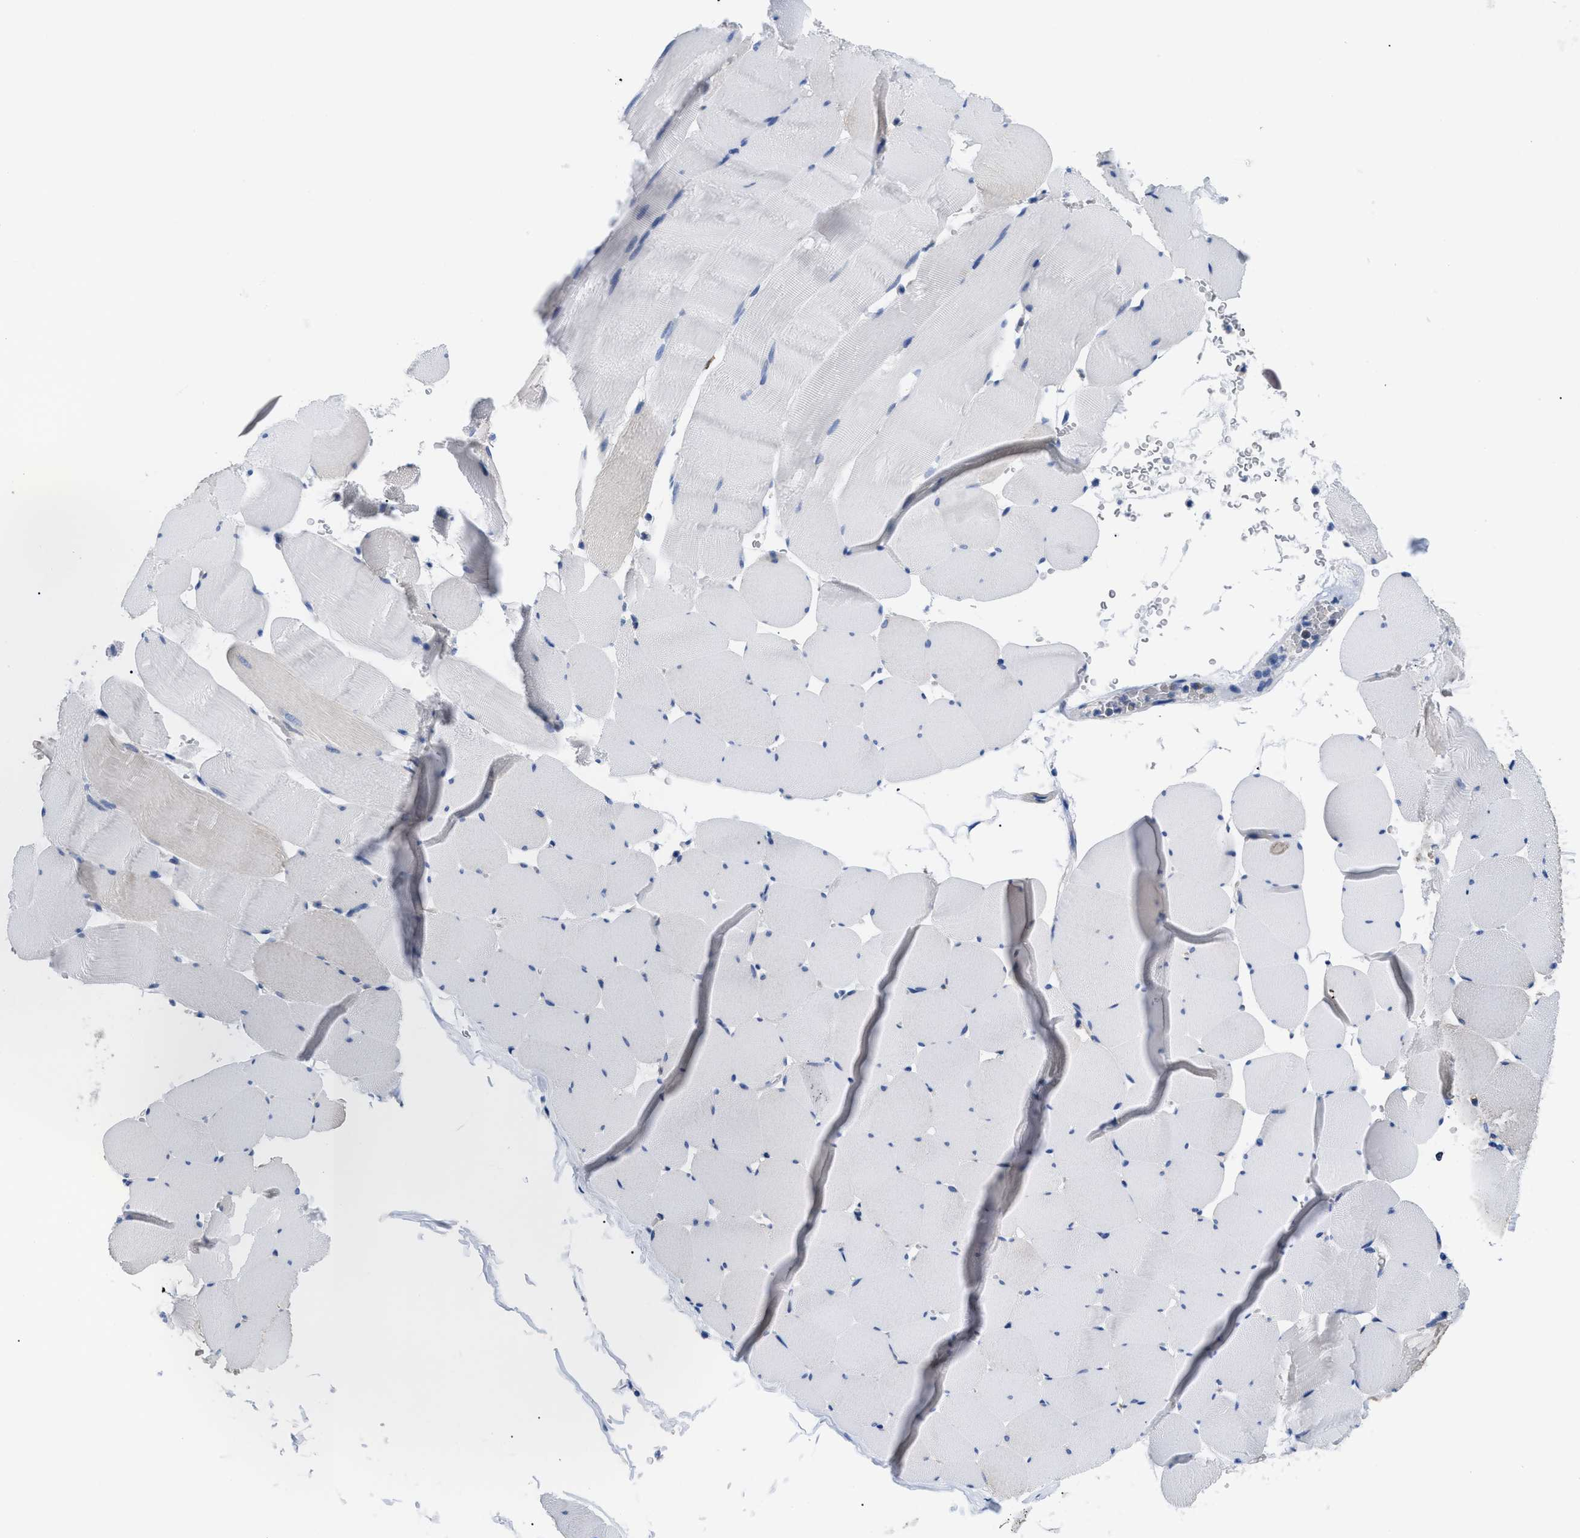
{"staining": {"intensity": "negative", "quantity": "none", "location": "none"}, "tissue": "skeletal muscle", "cell_type": "Myocytes", "image_type": "normal", "snomed": [{"axis": "morphology", "description": "Normal tissue, NOS"}, {"axis": "topography", "description": "Skeletal muscle"}], "caption": "A high-resolution micrograph shows IHC staining of normal skeletal muscle, which demonstrates no significant positivity in myocytes.", "gene": "HLA", "patient": {"sex": "male", "age": 62}}